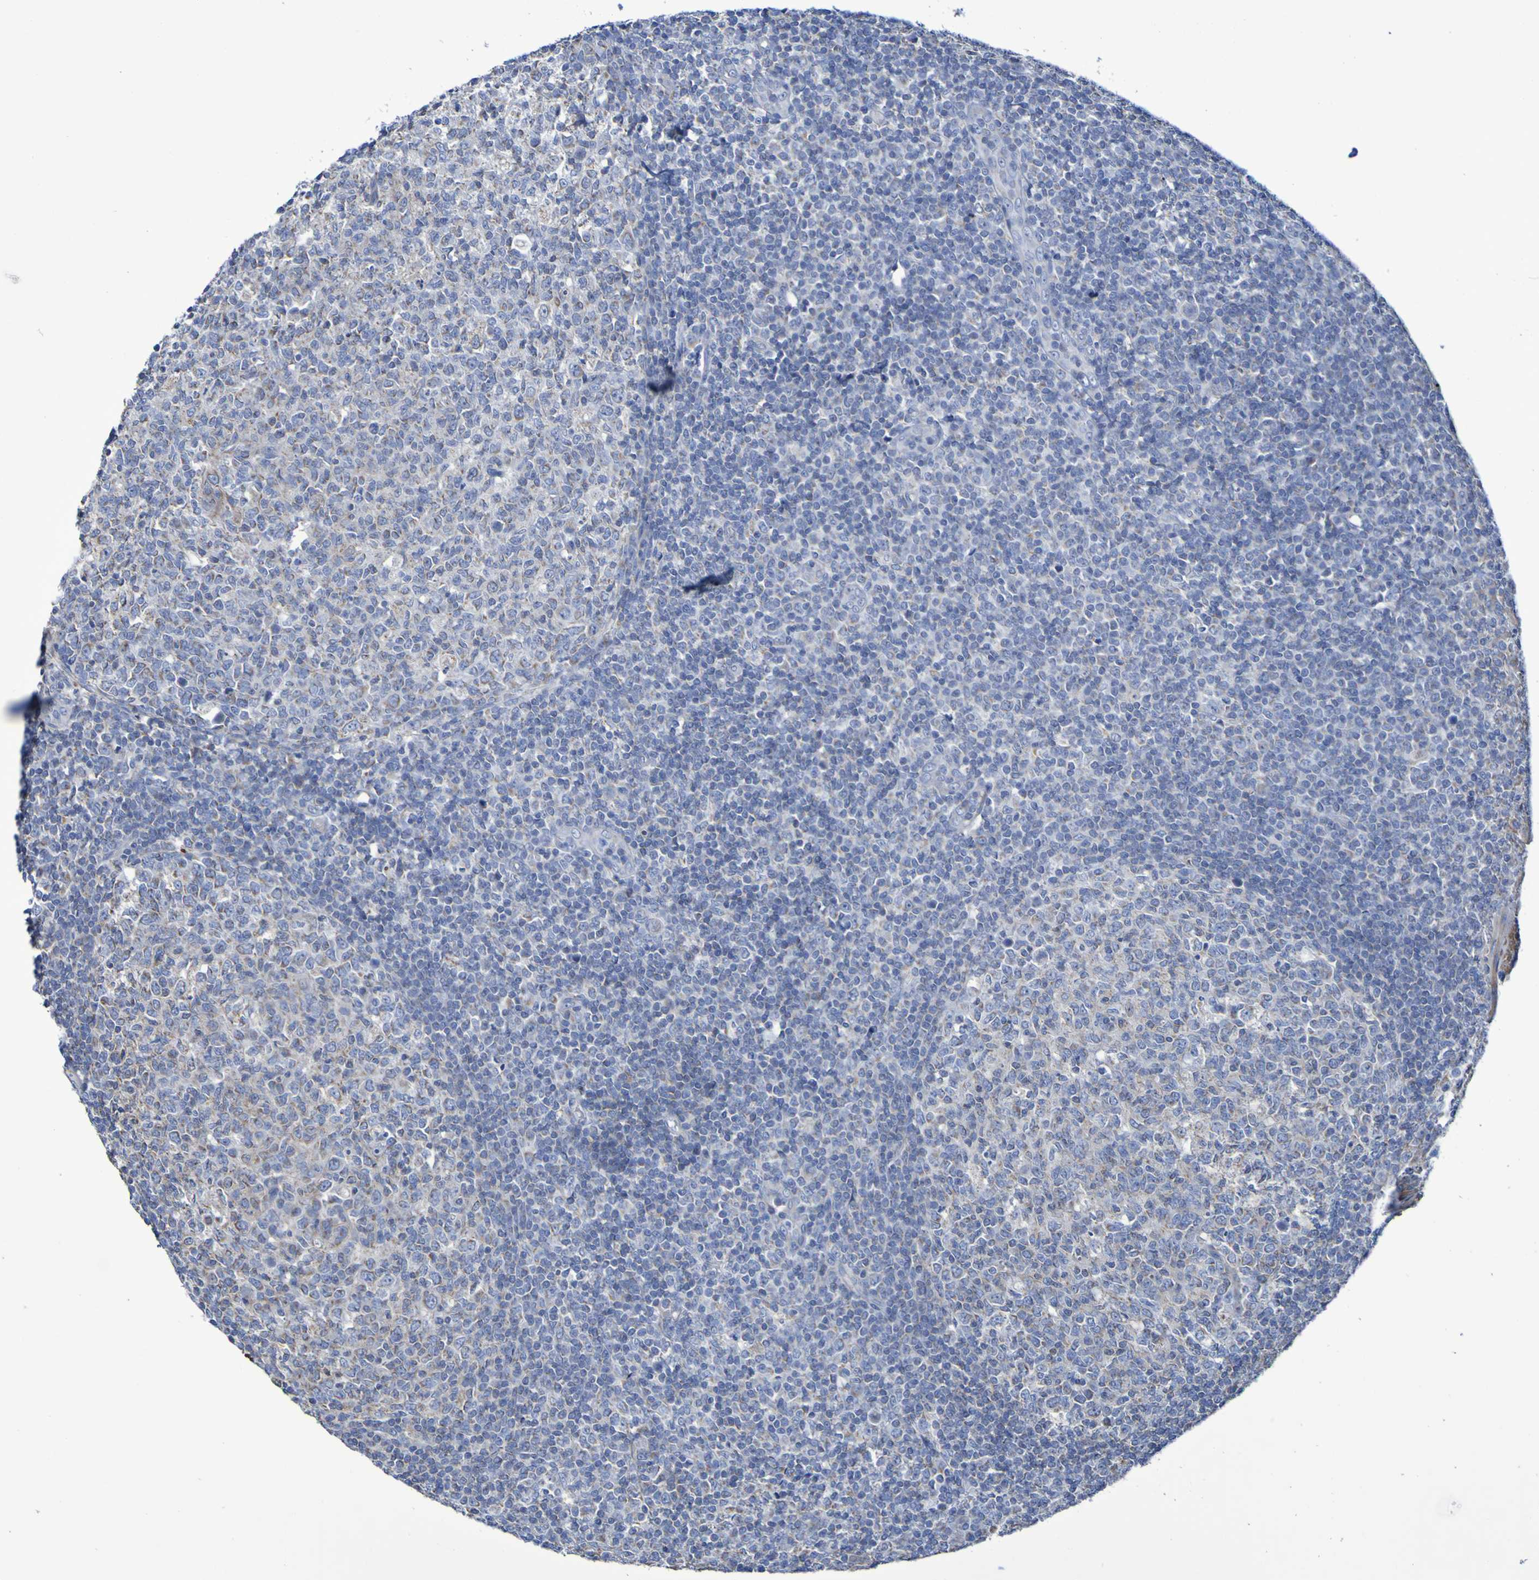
{"staining": {"intensity": "weak", "quantity": "<25%", "location": "cytoplasmic/membranous"}, "tissue": "tonsil", "cell_type": "Germinal center cells", "image_type": "normal", "snomed": [{"axis": "morphology", "description": "Normal tissue, NOS"}, {"axis": "topography", "description": "Tonsil"}], "caption": "Tonsil stained for a protein using IHC displays no positivity germinal center cells.", "gene": "CNTN2", "patient": {"sex": "female", "age": 19}}